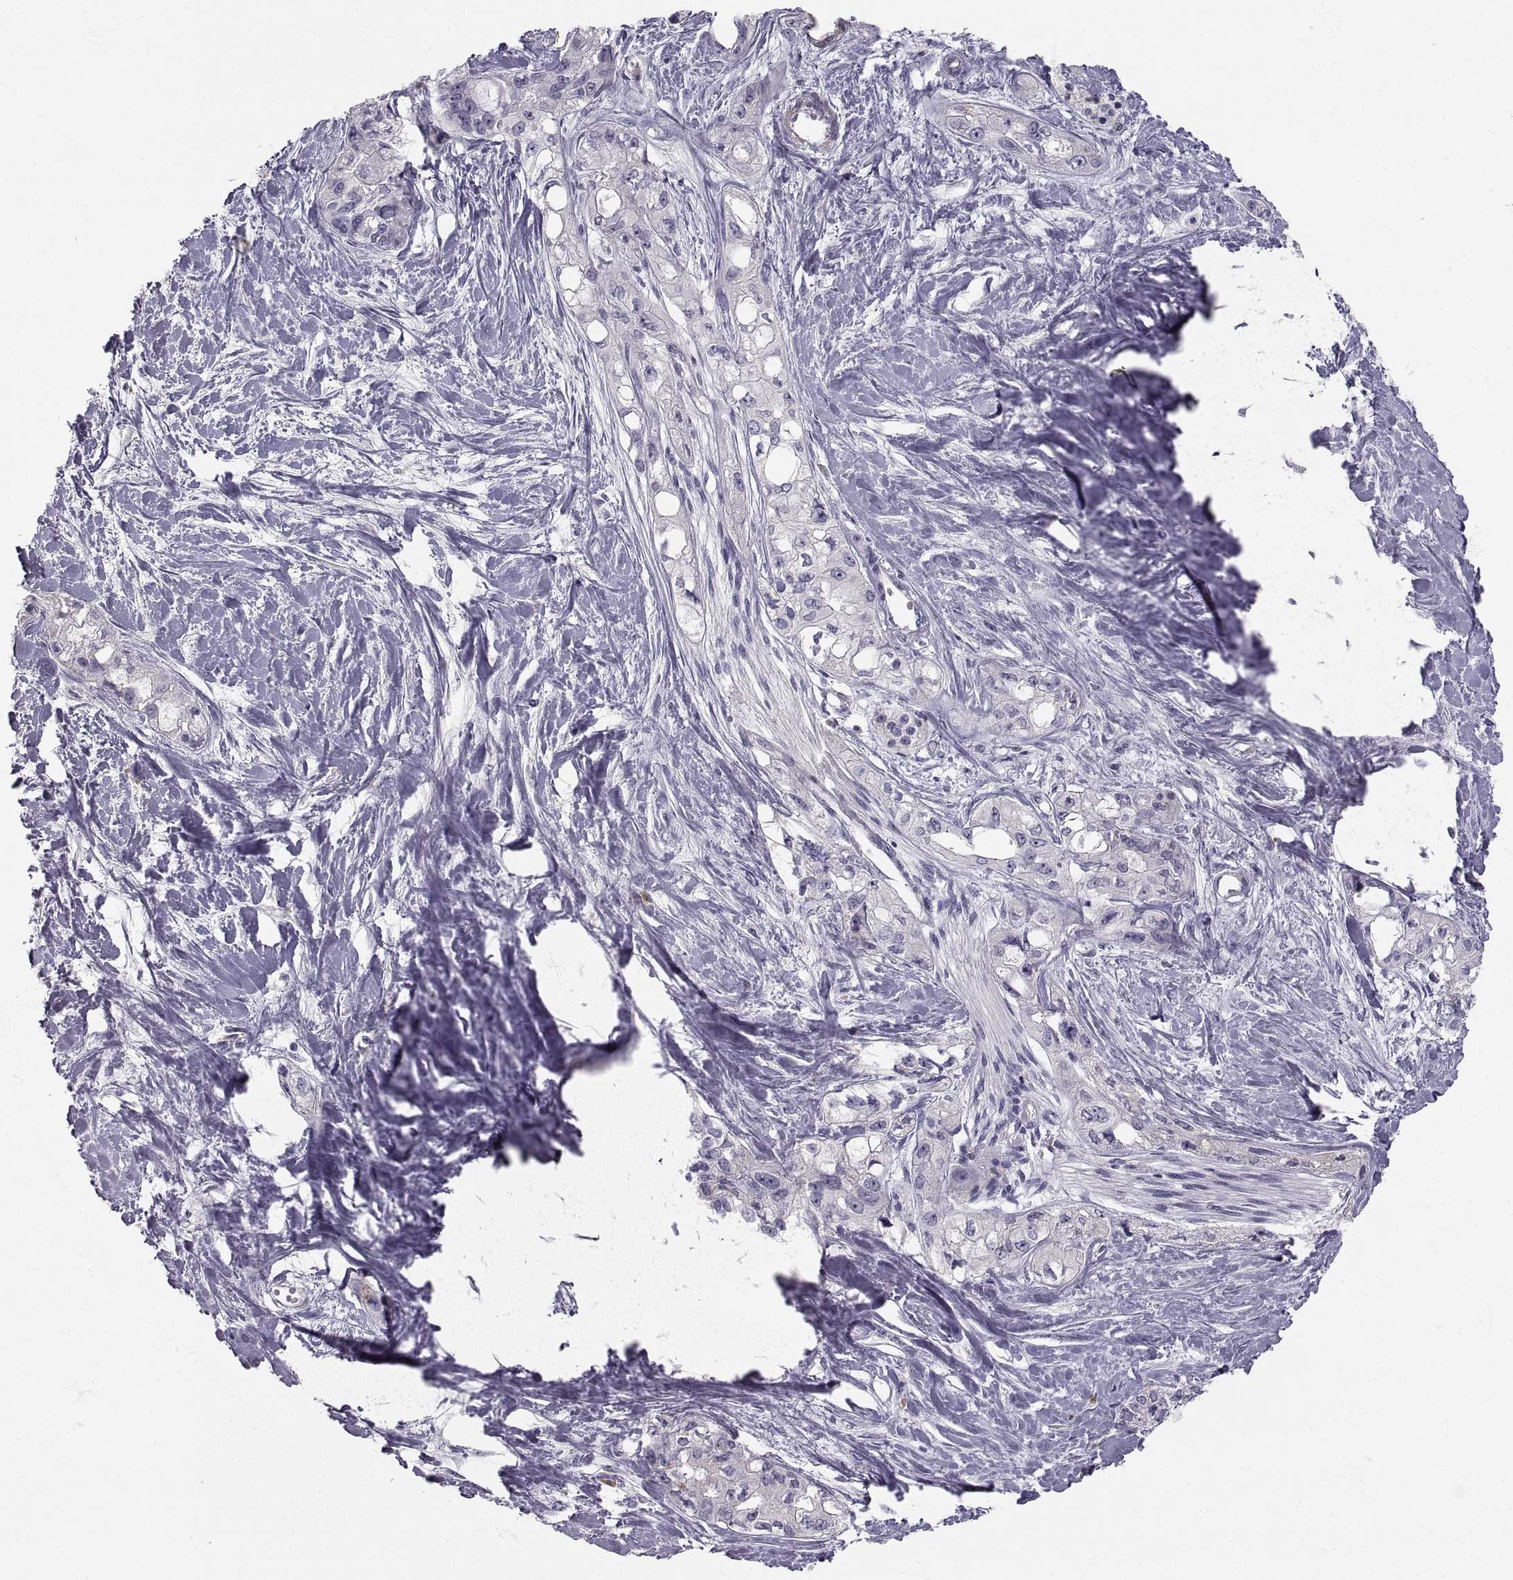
{"staining": {"intensity": "negative", "quantity": "none", "location": "none"}, "tissue": "pancreatic cancer", "cell_type": "Tumor cells", "image_type": "cancer", "snomed": [{"axis": "morphology", "description": "Adenocarcinoma, NOS"}, {"axis": "topography", "description": "Pancreas"}], "caption": "The micrograph exhibits no staining of tumor cells in pancreatic cancer (adenocarcinoma).", "gene": "PGM5", "patient": {"sex": "female", "age": 50}}